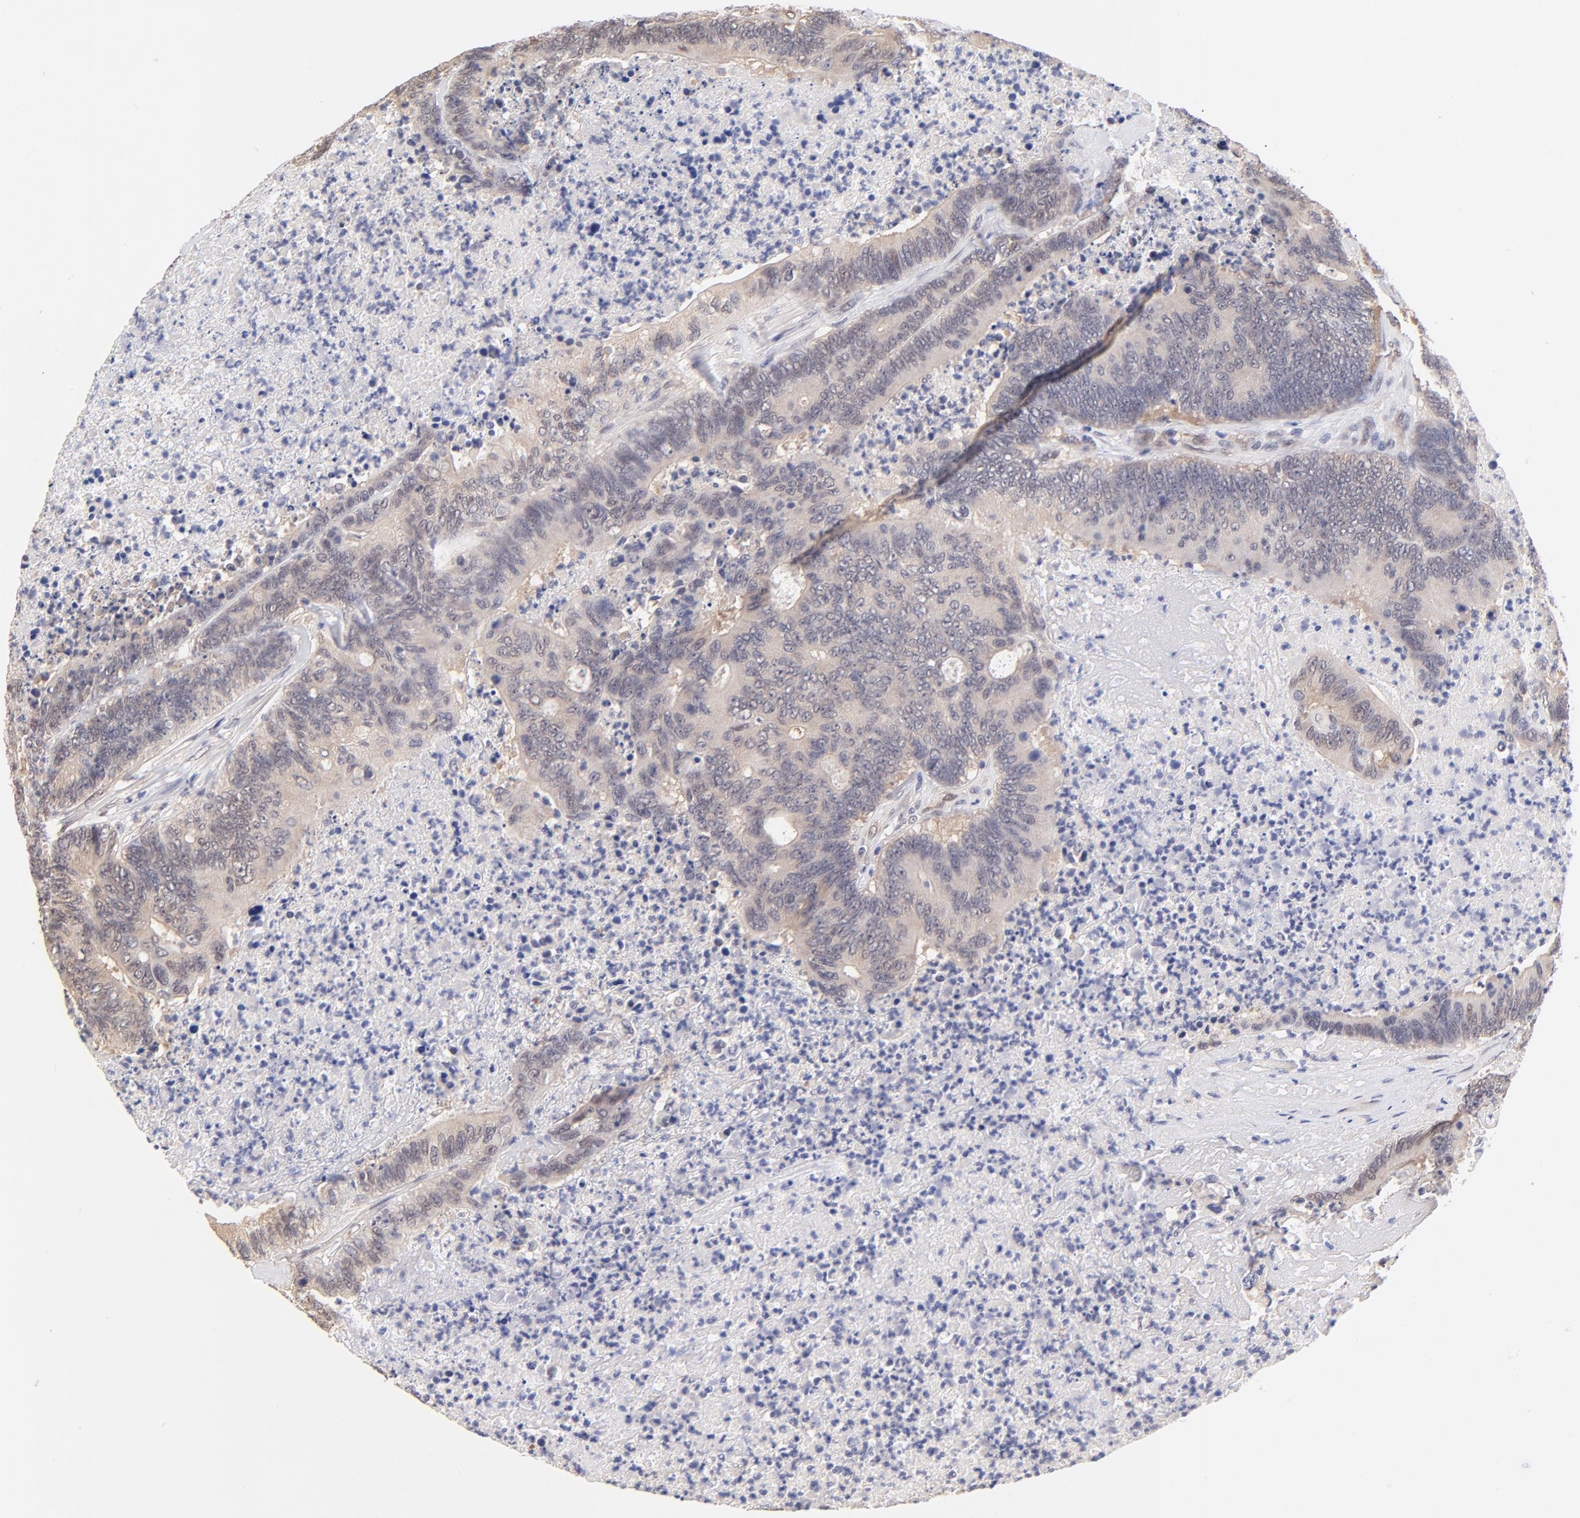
{"staining": {"intensity": "weak", "quantity": ">75%", "location": "cytoplasmic/membranous"}, "tissue": "colorectal cancer", "cell_type": "Tumor cells", "image_type": "cancer", "snomed": [{"axis": "morphology", "description": "Adenocarcinoma, NOS"}, {"axis": "topography", "description": "Colon"}], "caption": "High-magnification brightfield microscopy of colorectal adenocarcinoma stained with DAB (3,3'-diaminobenzidine) (brown) and counterstained with hematoxylin (blue). tumor cells exhibit weak cytoplasmic/membranous positivity is identified in about>75% of cells. The protein of interest is shown in brown color, while the nuclei are stained blue.", "gene": "TXNL1", "patient": {"sex": "male", "age": 65}}